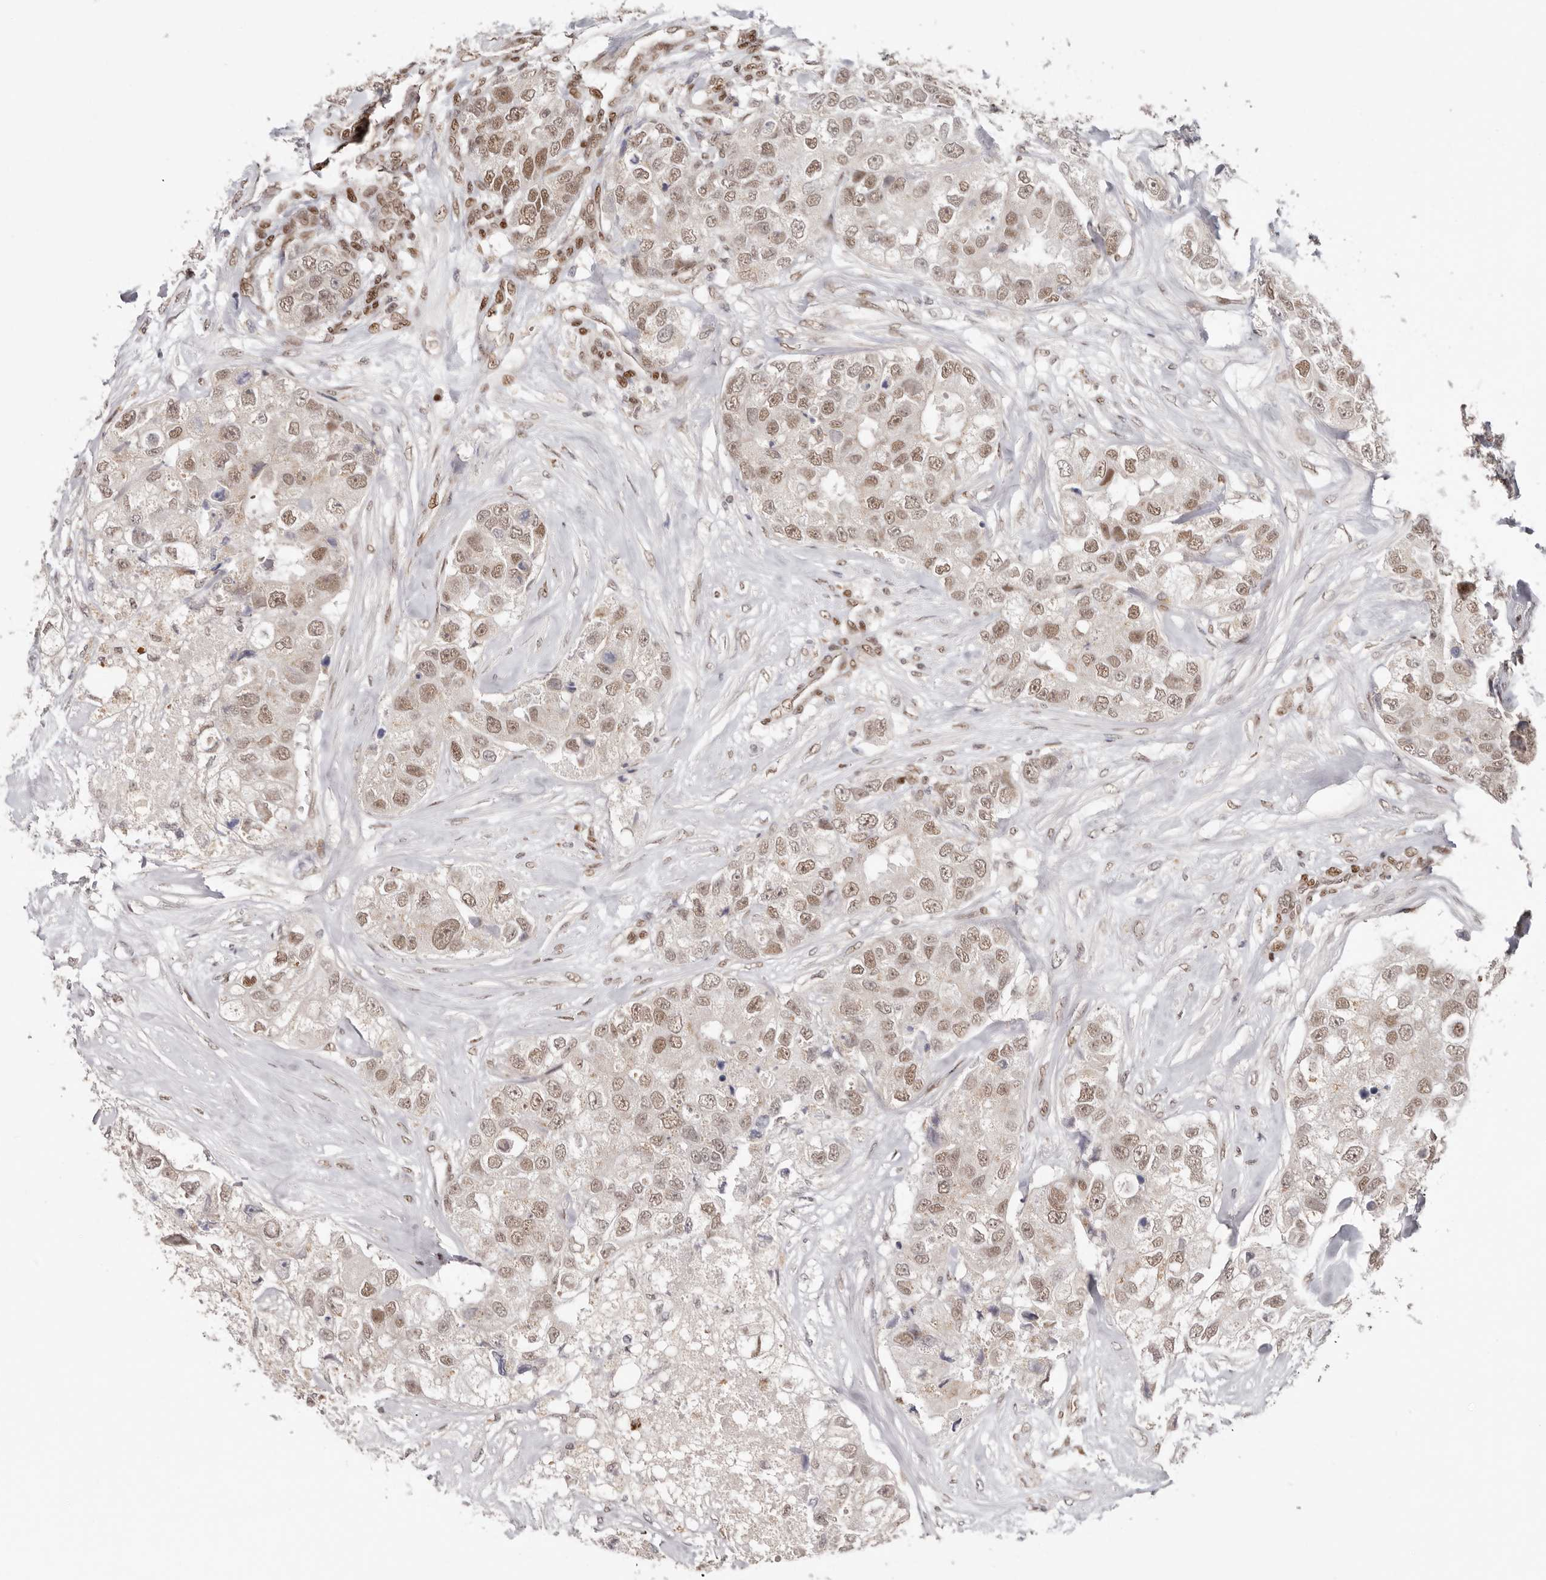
{"staining": {"intensity": "moderate", "quantity": ">75%", "location": "nuclear"}, "tissue": "breast cancer", "cell_type": "Tumor cells", "image_type": "cancer", "snomed": [{"axis": "morphology", "description": "Duct carcinoma"}, {"axis": "topography", "description": "Breast"}], "caption": "This is a photomicrograph of immunohistochemistry (IHC) staining of infiltrating ductal carcinoma (breast), which shows moderate expression in the nuclear of tumor cells.", "gene": "SMAD7", "patient": {"sex": "female", "age": 62}}